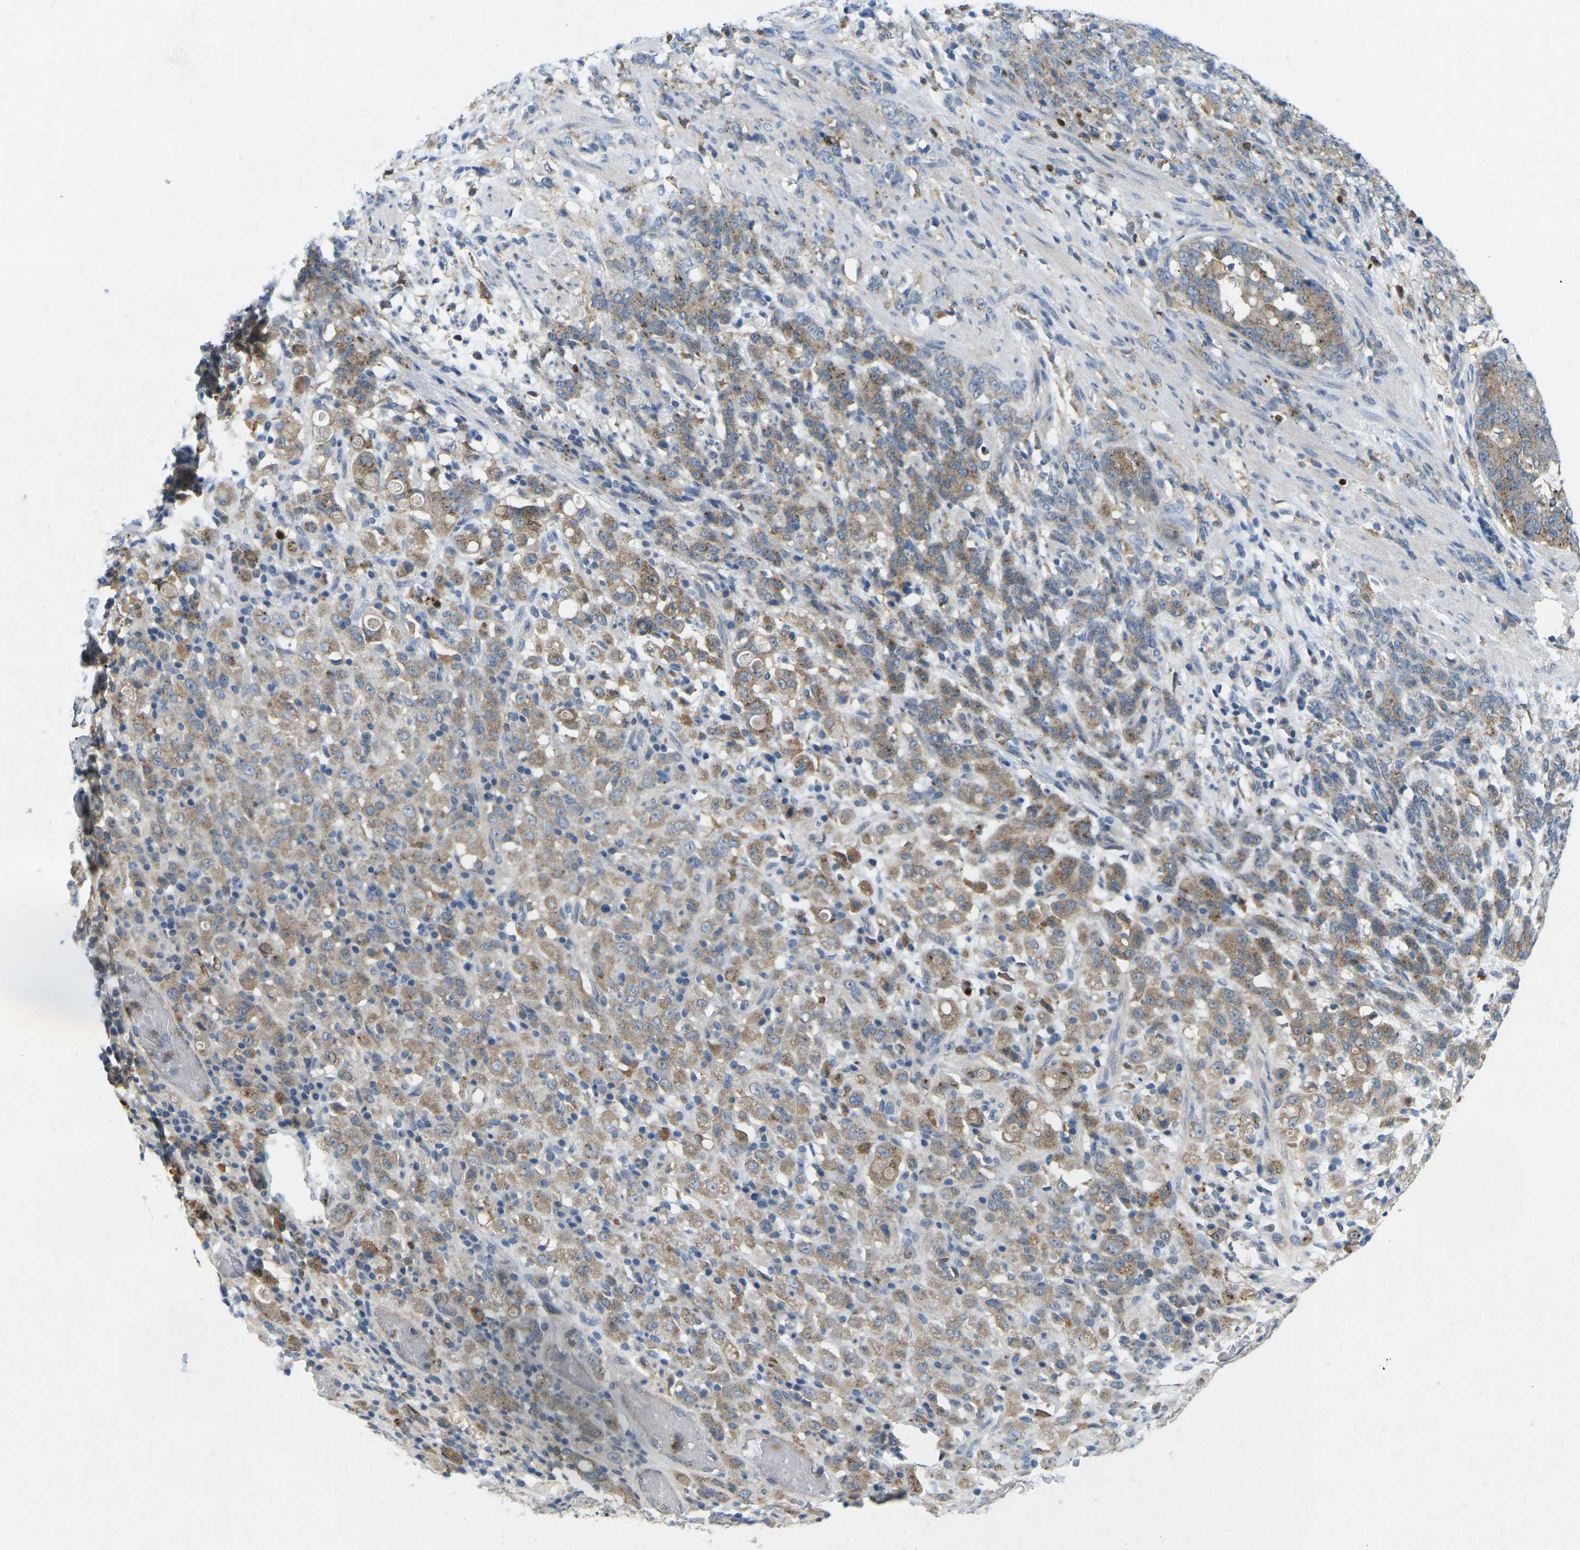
{"staining": {"intensity": "moderate", "quantity": ">75%", "location": "cytoplasmic/membranous"}, "tissue": "stomach cancer", "cell_type": "Tumor cells", "image_type": "cancer", "snomed": [{"axis": "morphology", "description": "Adenocarcinoma, NOS"}, {"axis": "topography", "description": "Stomach, lower"}], "caption": "Protein expression analysis of human adenocarcinoma (stomach) reveals moderate cytoplasmic/membranous expression in about >75% of tumor cells. (Brightfield microscopy of DAB IHC at high magnification).", "gene": "STK11", "patient": {"sex": "male", "age": 88}}